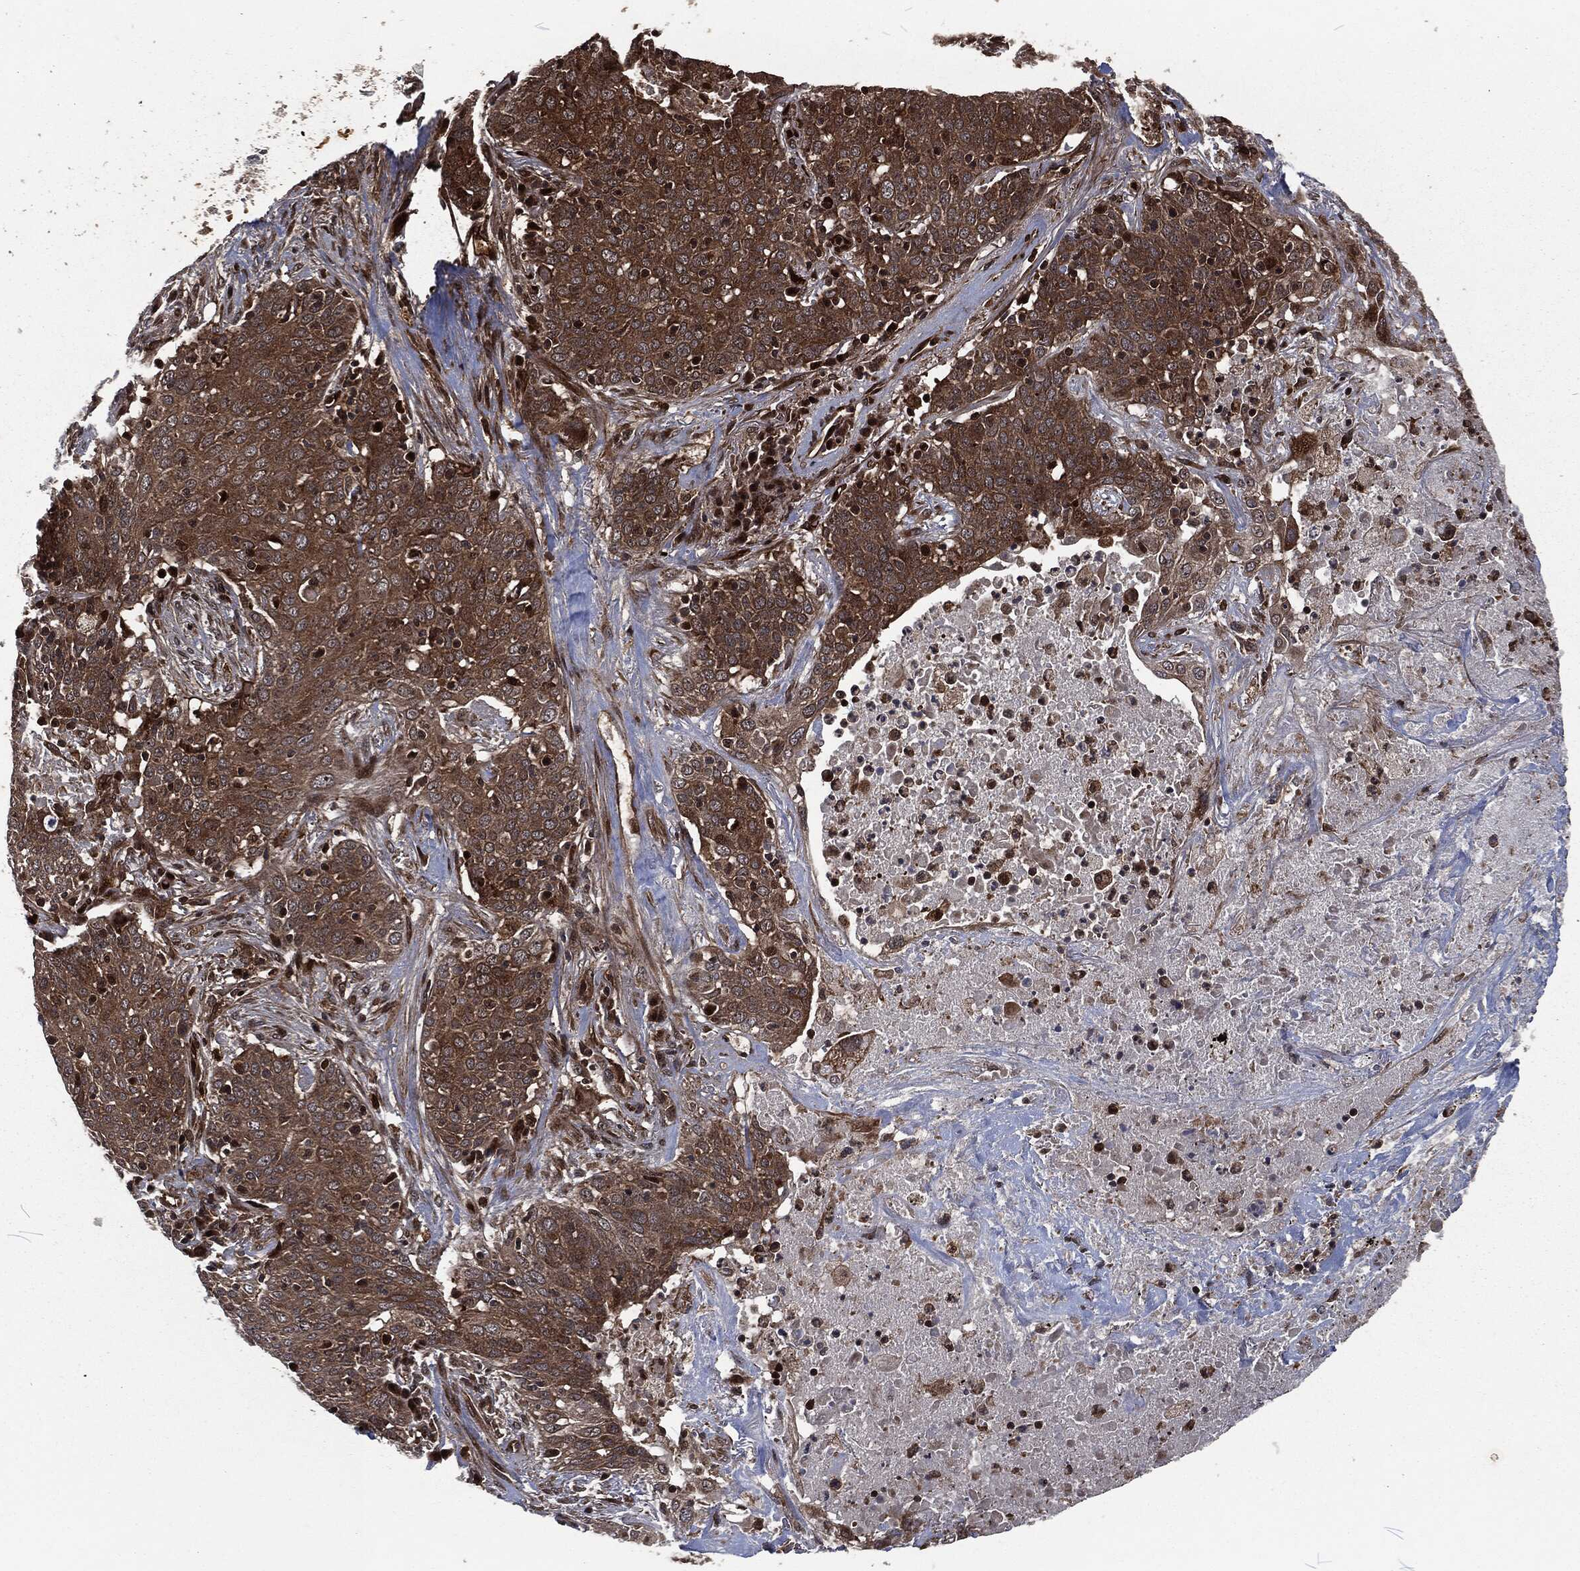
{"staining": {"intensity": "moderate", "quantity": ">75%", "location": "cytoplasmic/membranous"}, "tissue": "lung cancer", "cell_type": "Tumor cells", "image_type": "cancer", "snomed": [{"axis": "morphology", "description": "Squamous cell carcinoma, NOS"}, {"axis": "topography", "description": "Lung"}], "caption": "Immunohistochemistry histopathology image of human lung cancer stained for a protein (brown), which reveals medium levels of moderate cytoplasmic/membranous staining in about >75% of tumor cells.", "gene": "CMPK2", "patient": {"sex": "male", "age": 82}}